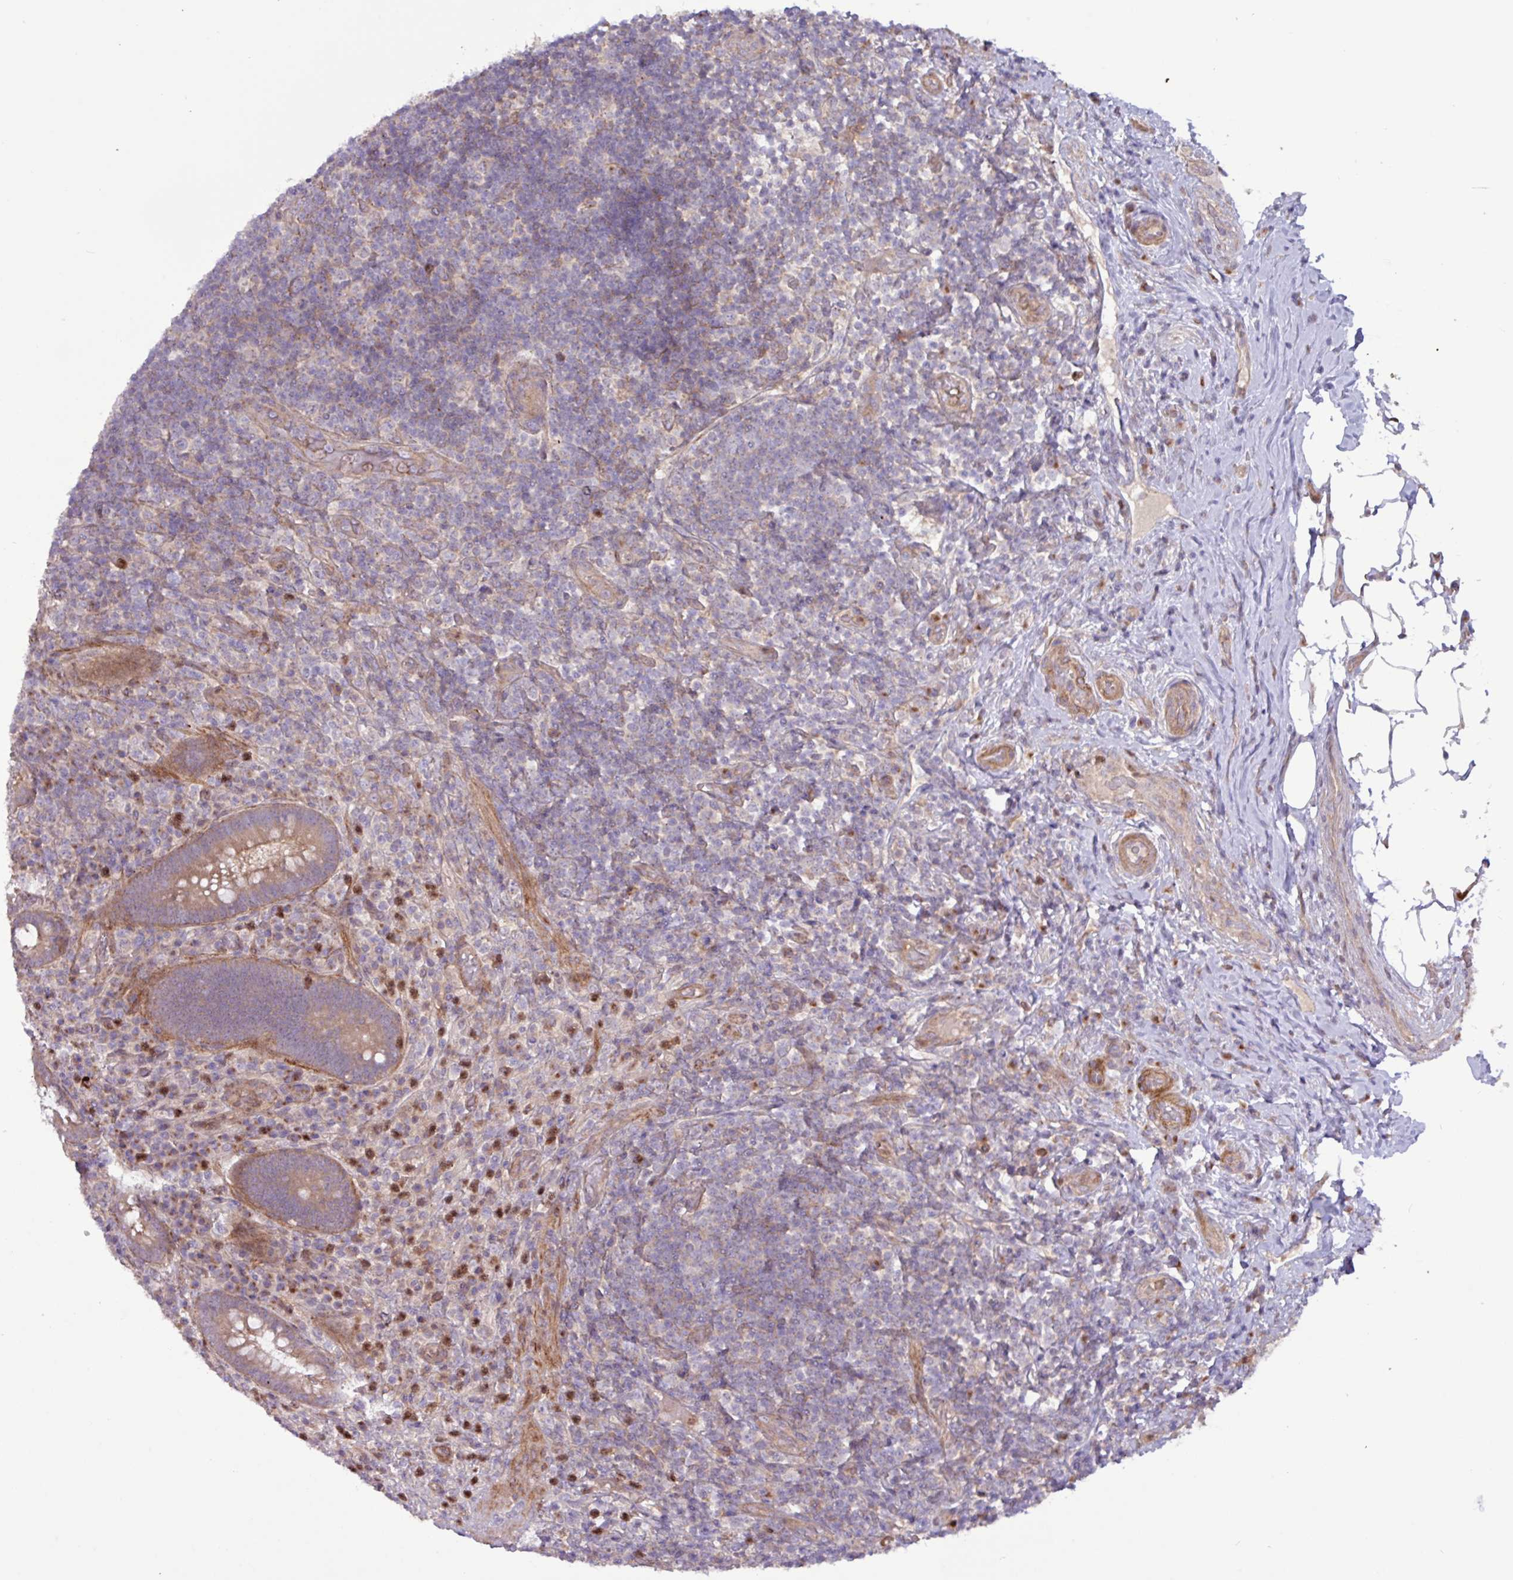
{"staining": {"intensity": "moderate", "quantity": "<25%", "location": "cytoplasmic/membranous"}, "tissue": "appendix", "cell_type": "Glandular cells", "image_type": "normal", "snomed": [{"axis": "morphology", "description": "Normal tissue, NOS"}, {"axis": "topography", "description": "Appendix"}], "caption": "Immunohistochemistry (IHC) of benign appendix shows low levels of moderate cytoplasmic/membranous staining in about <25% of glandular cells.", "gene": "CNTRL", "patient": {"sex": "female", "age": 43}}